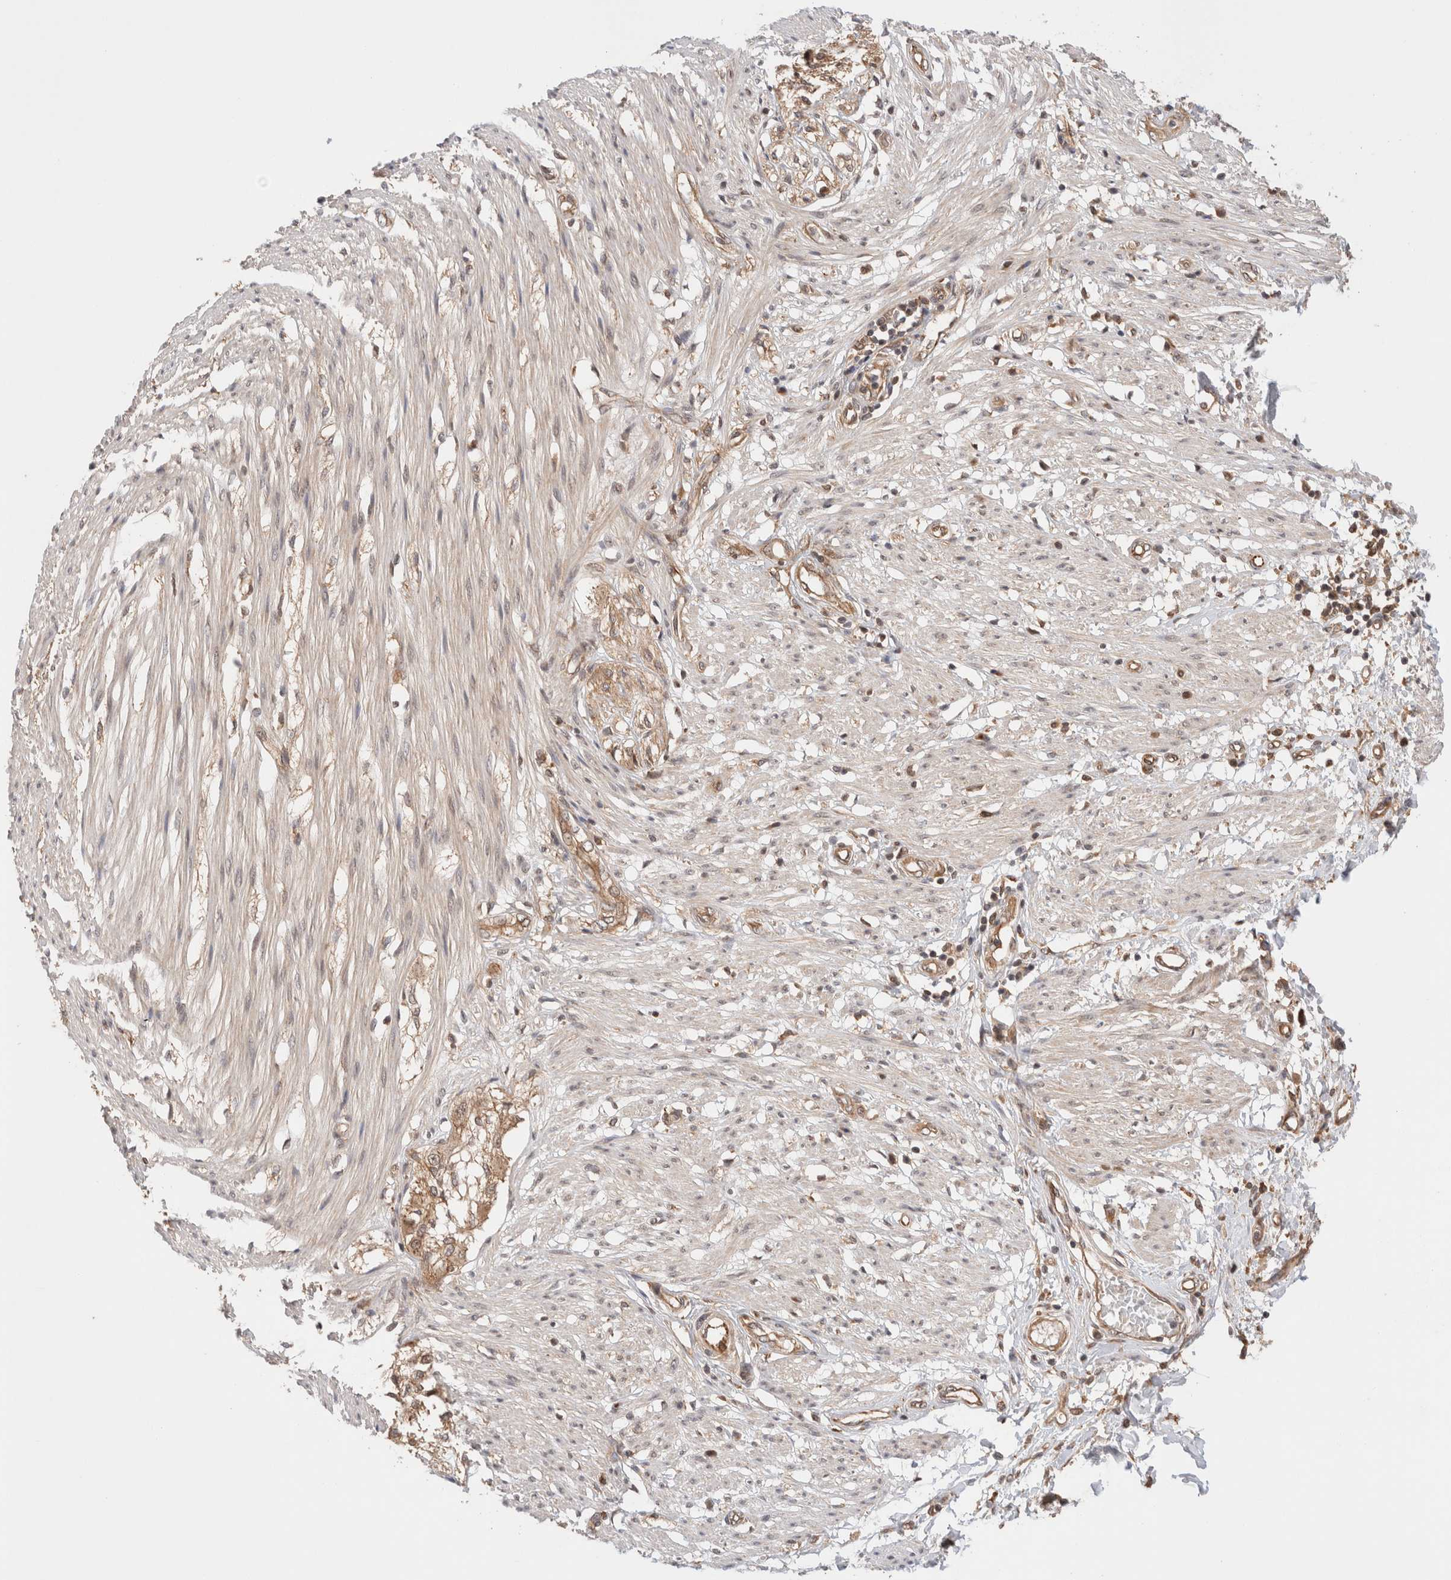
{"staining": {"intensity": "weak", "quantity": ">75%", "location": "cytoplasmic/membranous"}, "tissue": "smooth muscle", "cell_type": "Smooth muscle cells", "image_type": "normal", "snomed": [{"axis": "morphology", "description": "Normal tissue, NOS"}, {"axis": "morphology", "description": "Adenocarcinoma, NOS"}, {"axis": "topography", "description": "Smooth muscle"}, {"axis": "topography", "description": "Colon"}], "caption": "Benign smooth muscle was stained to show a protein in brown. There is low levels of weak cytoplasmic/membranous staining in about >75% of smooth muscle cells. Nuclei are stained in blue.", "gene": "SIKE1", "patient": {"sex": "male", "age": 14}}